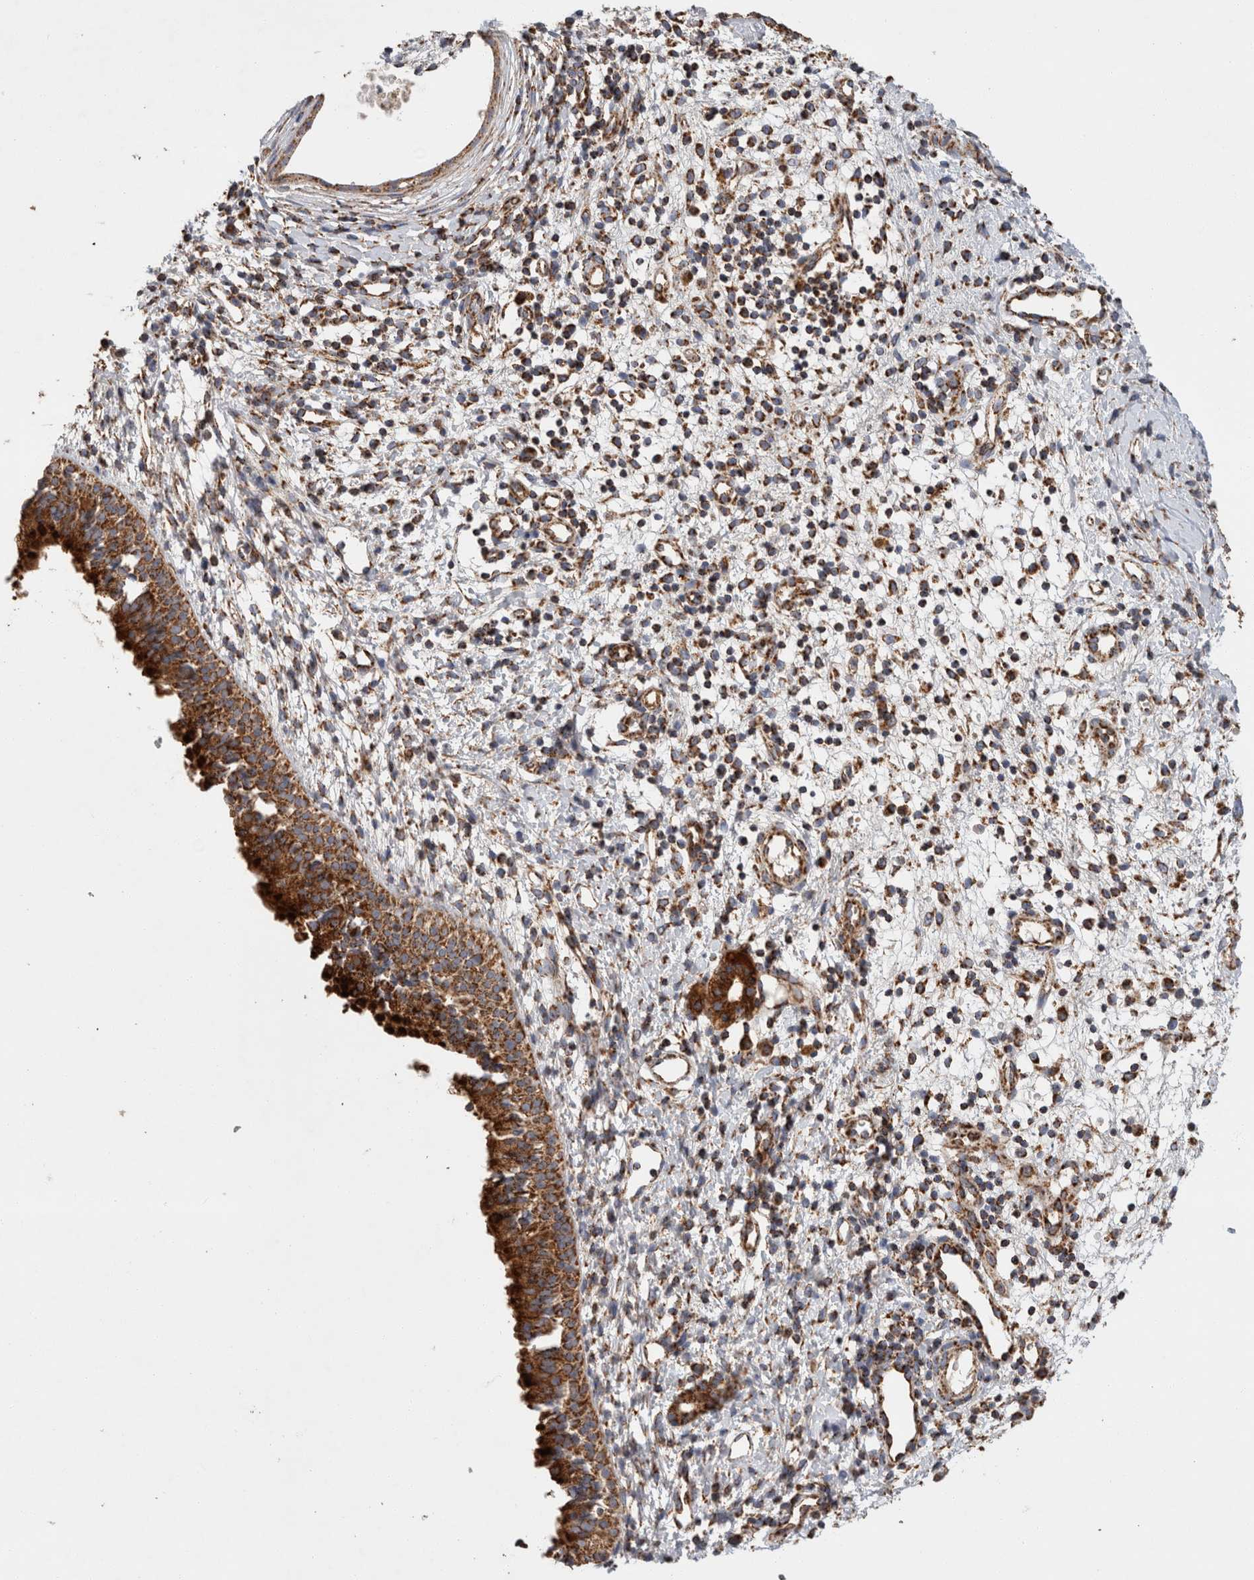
{"staining": {"intensity": "strong", "quantity": ">75%", "location": "cytoplasmic/membranous"}, "tissue": "nasopharynx", "cell_type": "Respiratory epithelial cells", "image_type": "normal", "snomed": [{"axis": "morphology", "description": "Normal tissue, NOS"}, {"axis": "topography", "description": "Nasopharynx"}], "caption": "Strong cytoplasmic/membranous expression for a protein is seen in about >75% of respiratory epithelial cells of normal nasopharynx using immunohistochemistry.", "gene": "IARS2", "patient": {"sex": "male", "age": 22}}